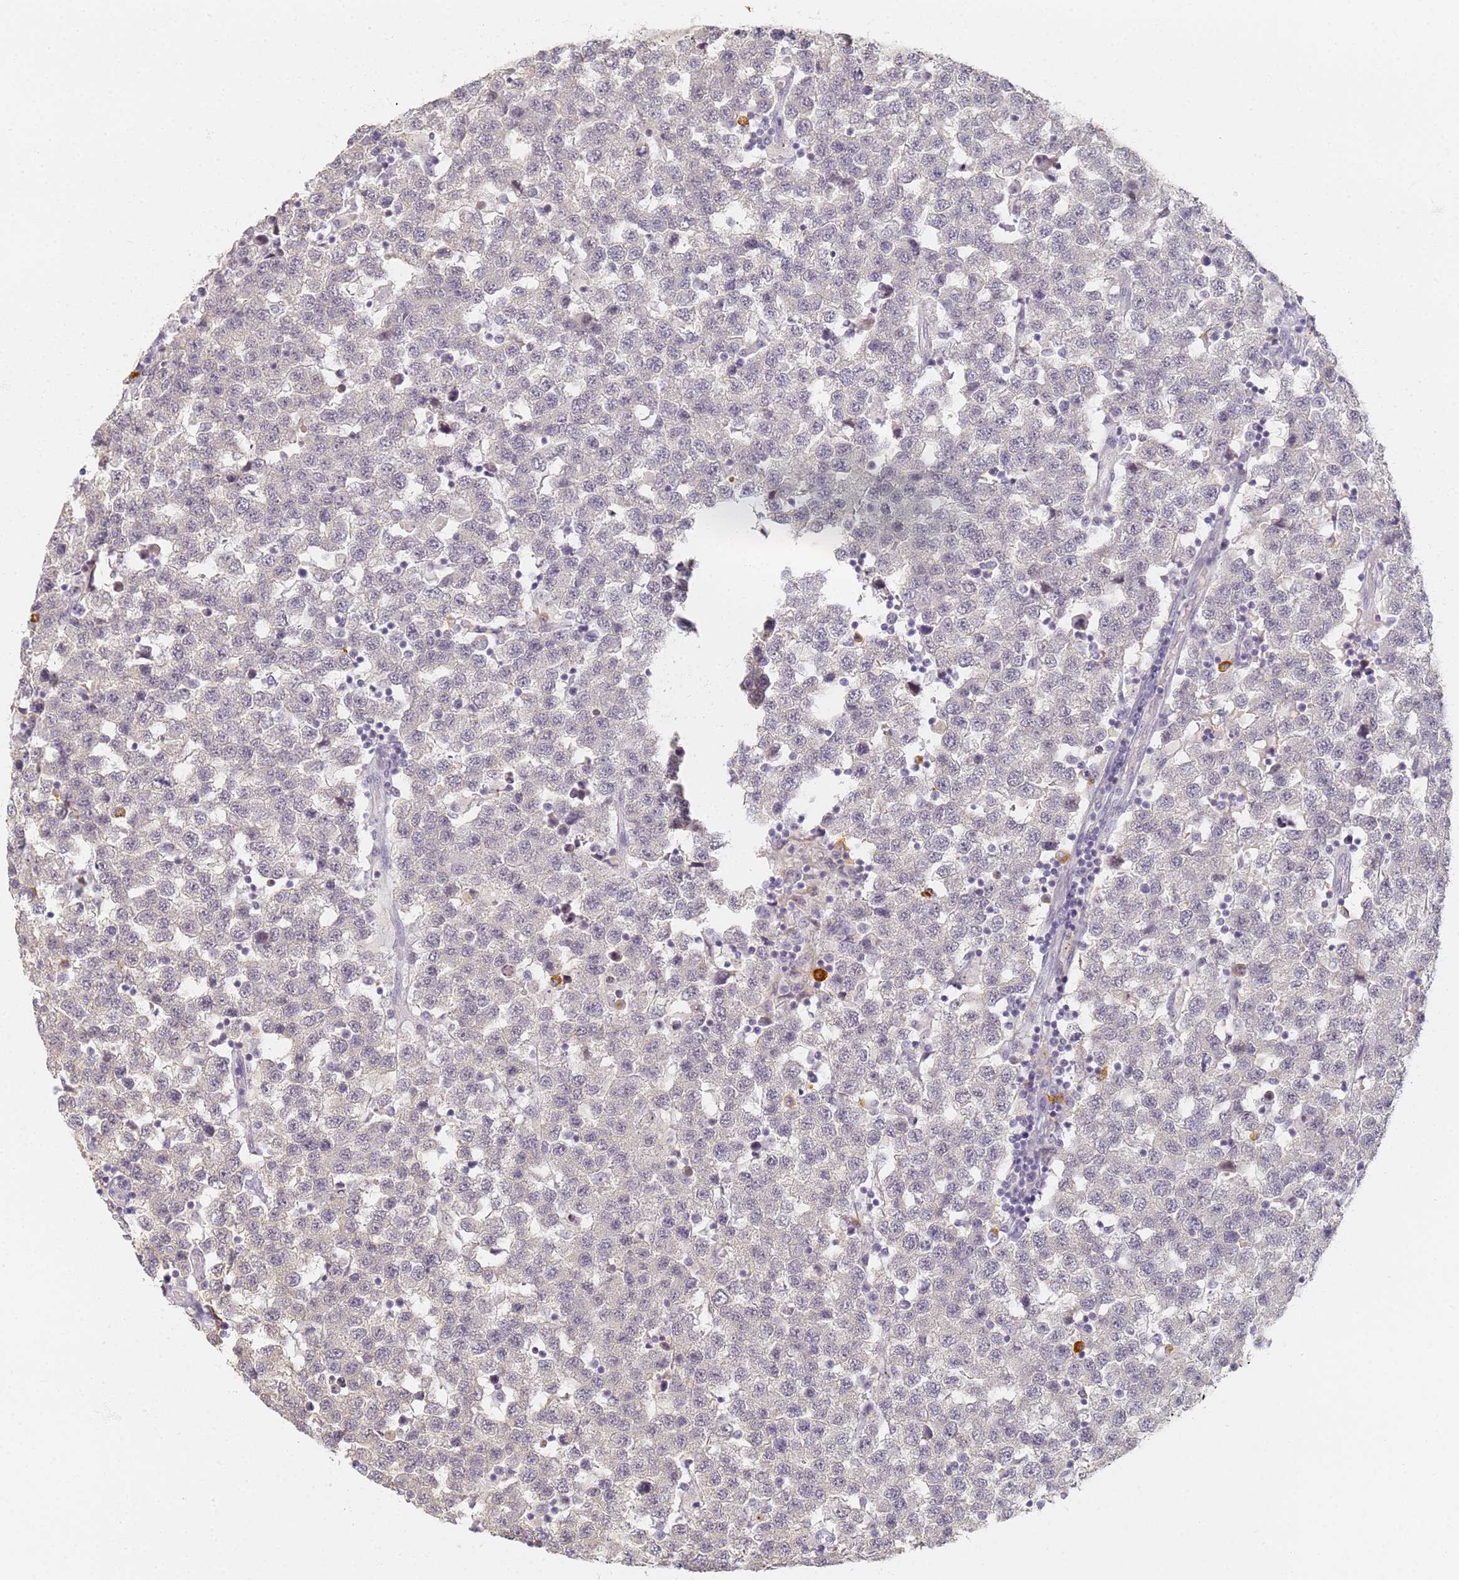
{"staining": {"intensity": "negative", "quantity": "none", "location": "none"}, "tissue": "testis cancer", "cell_type": "Tumor cells", "image_type": "cancer", "snomed": [{"axis": "morphology", "description": "Seminoma, NOS"}, {"axis": "topography", "description": "Testis"}], "caption": "This micrograph is of seminoma (testis) stained with IHC to label a protein in brown with the nuclei are counter-stained blue. There is no expression in tumor cells.", "gene": "SLC38A9", "patient": {"sex": "male", "age": 34}}